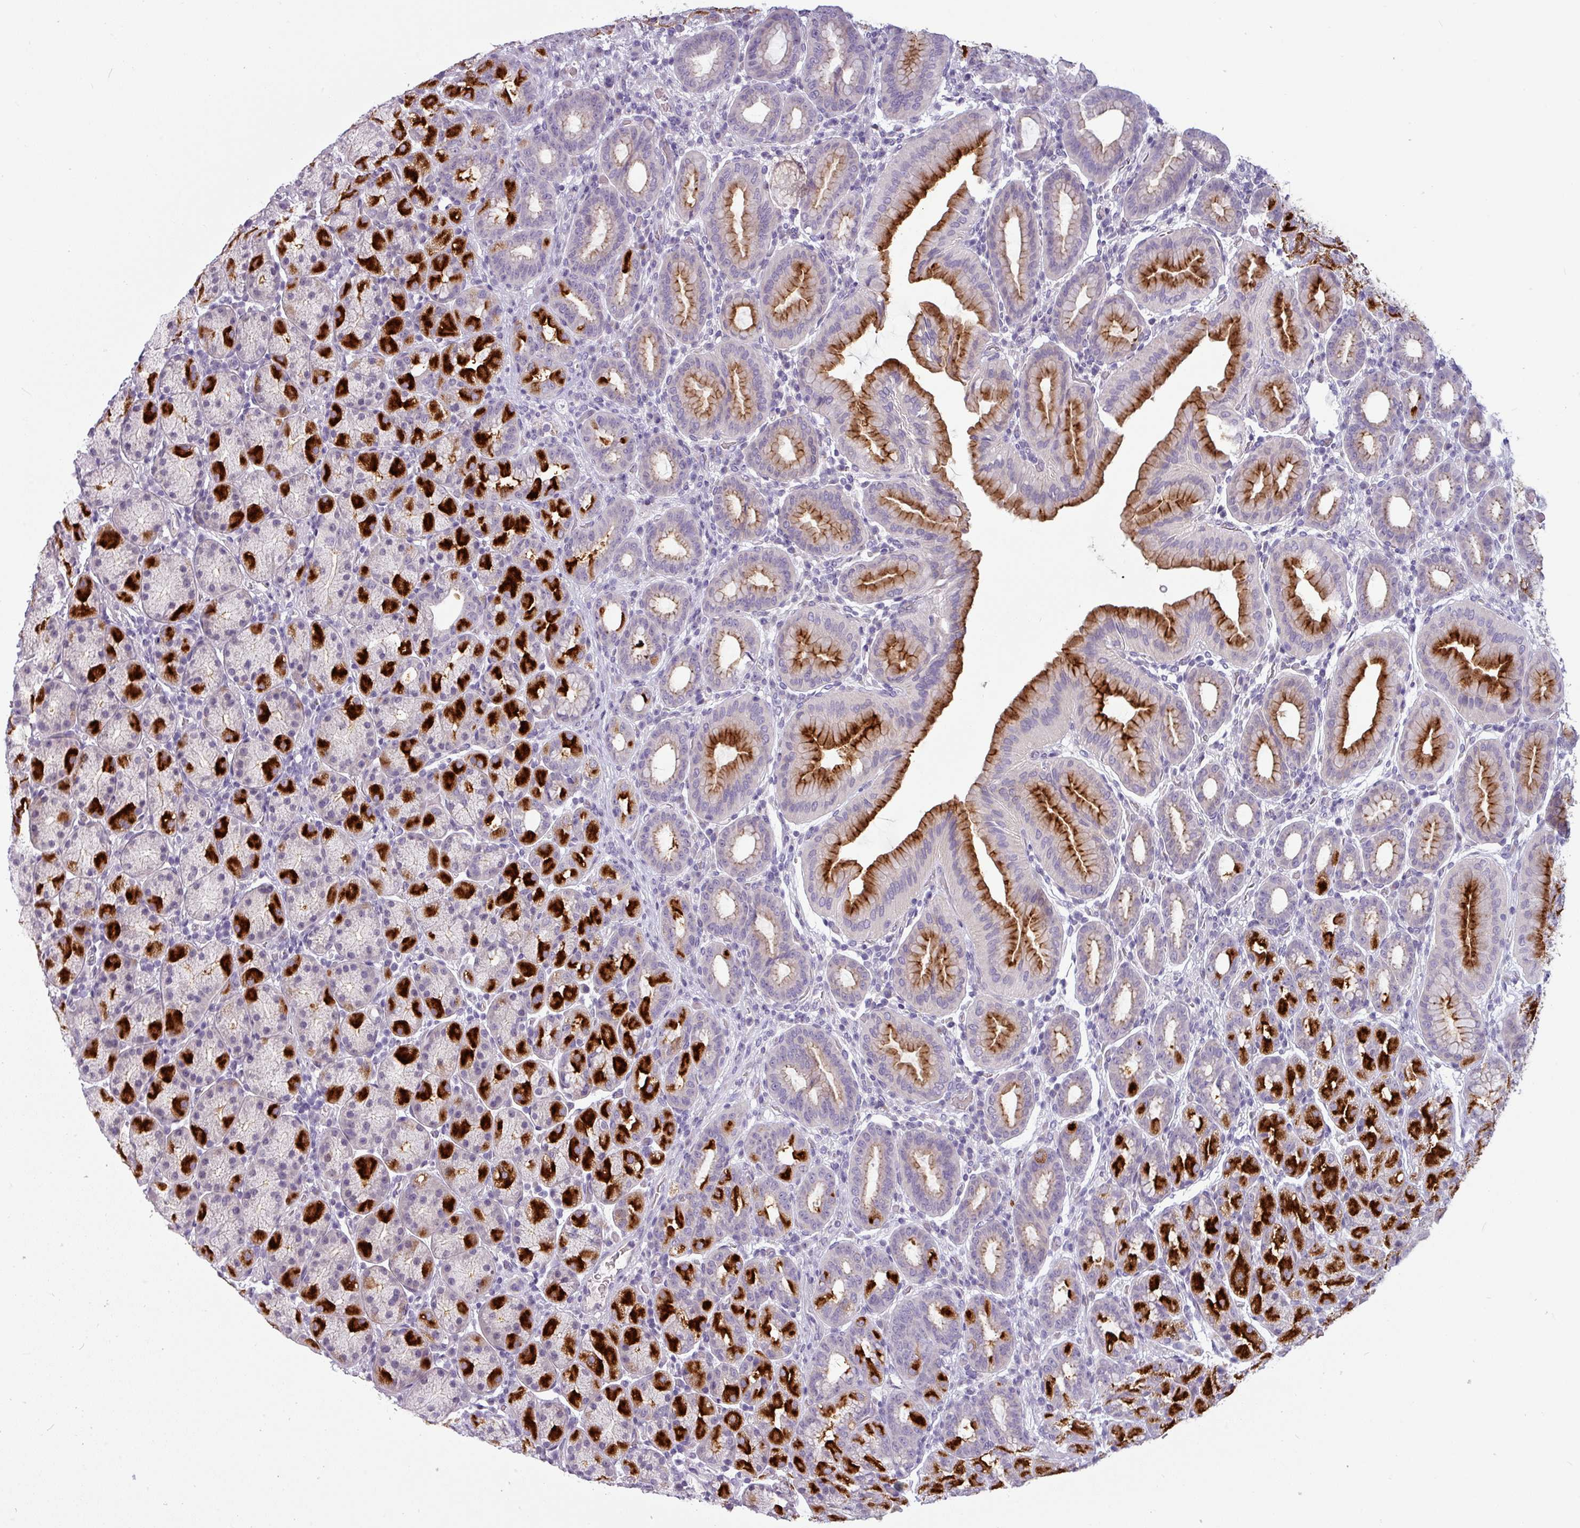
{"staining": {"intensity": "strong", "quantity": "25%-75%", "location": "cytoplasmic/membranous"}, "tissue": "stomach", "cell_type": "Glandular cells", "image_type": "normal", "snomed": [{"axis": "morphology", "description": "Normal tissue, NOS"}, {"axis": "topography", "description": "Stomach, upper"}, {"axis": "topography", "description": "Stomach"}], "caption": "The histopathology image exhibits immunohistochemical staining of unremarkable stomach. There is strong cytoplasmic/membranous positivity is present in about 25%-75% of glandular cells.", "gene": "SLC26A9", "patient": {"sex": "male", "age": 68}}